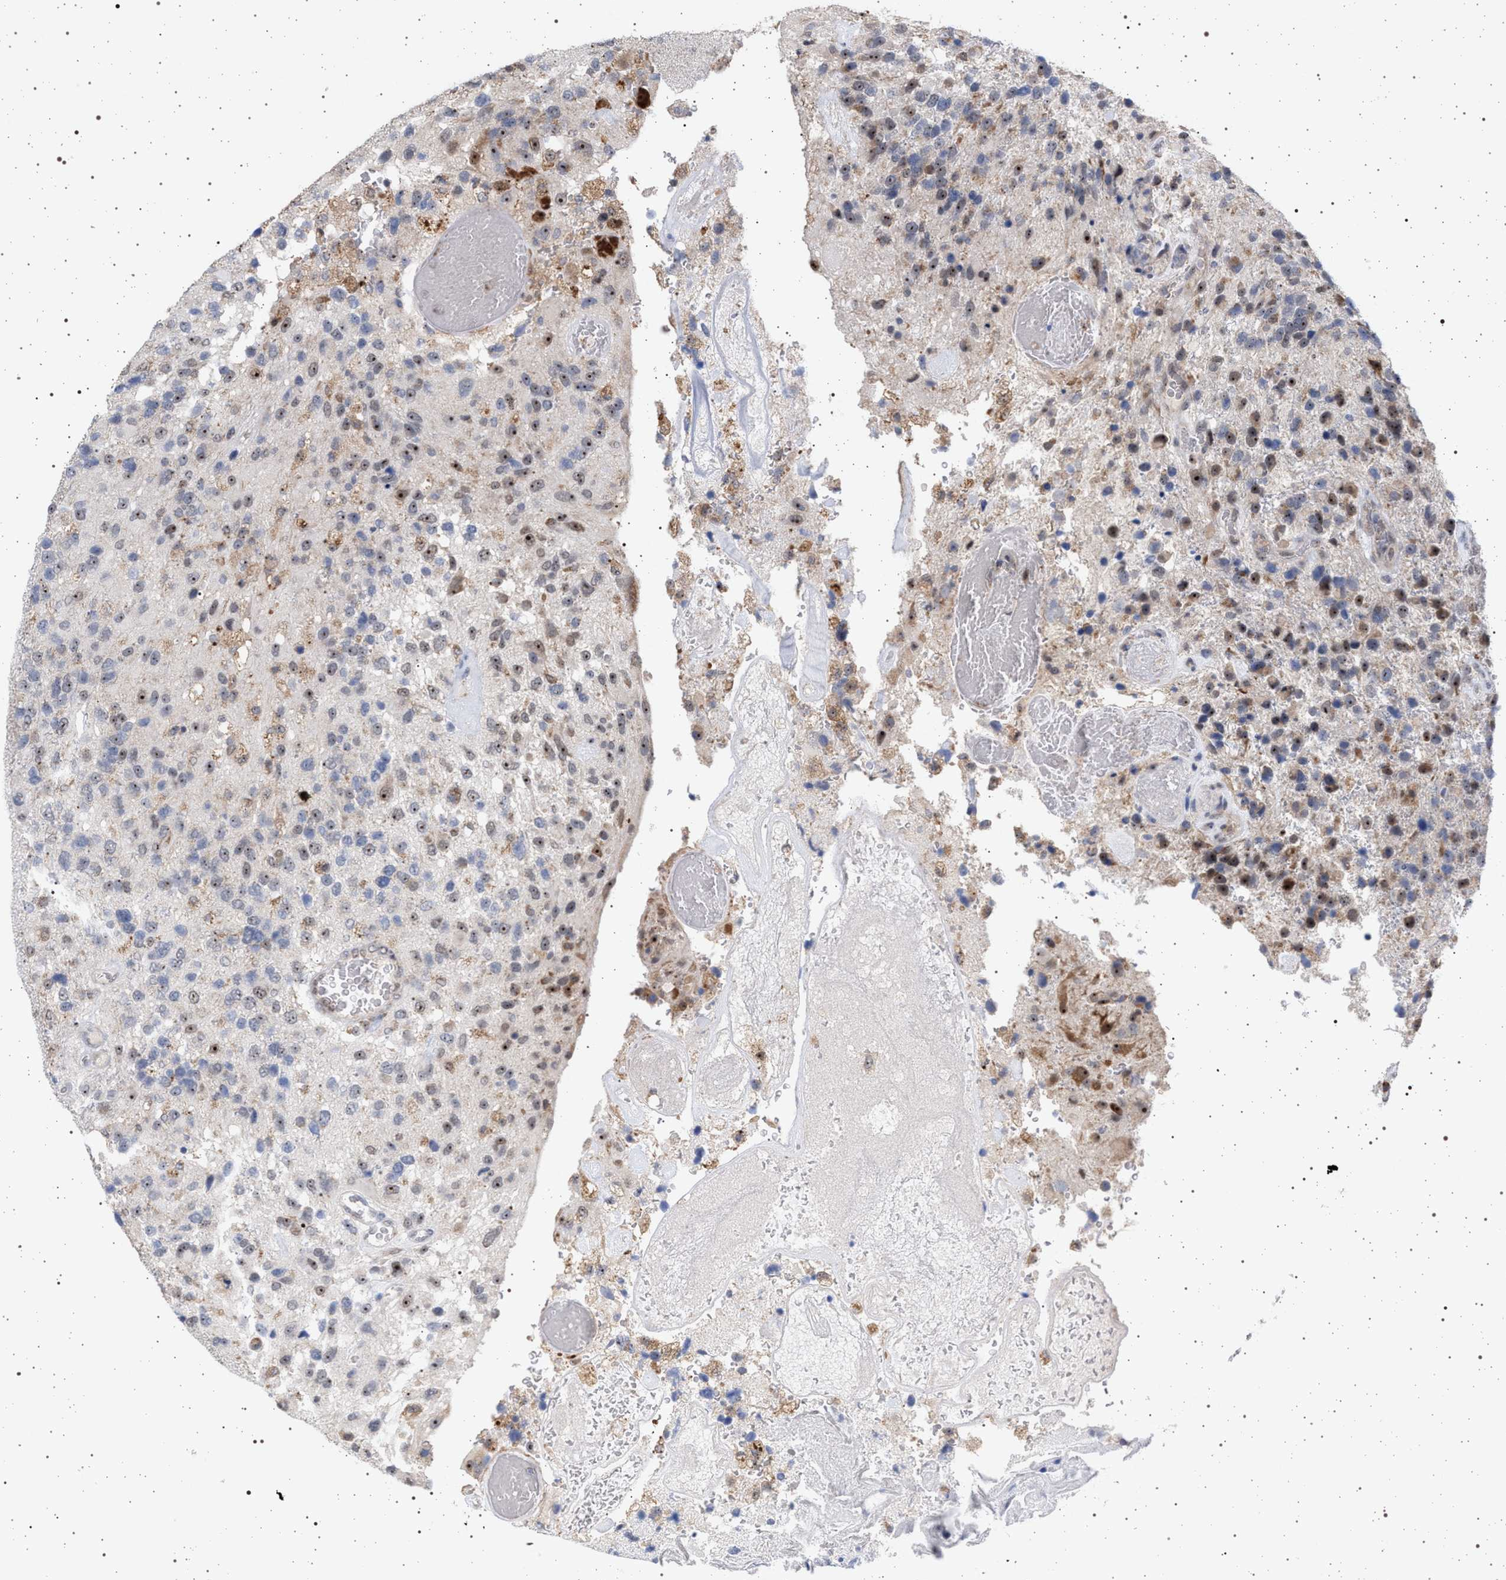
{"staining": {"intensity": "moderate", "quantity": "25%-75%", "location": "nuclear"}, "tissue": "glioma", "cell_type": "Tumor cells", "image_type": "cancer", "snomed": [{"axis": "morphology", "description": "Glioma, malignant, High grade"}, {"axis": "topography", "description": "Brain"}], "caption": "Immunohistochemical staining of malignant high-grade glioma shows moderate nuclear protein expression in about 25%-75% of tumor cells.", "gene": "ELAC2", "patient": {"sex": "female", "age": 58}}